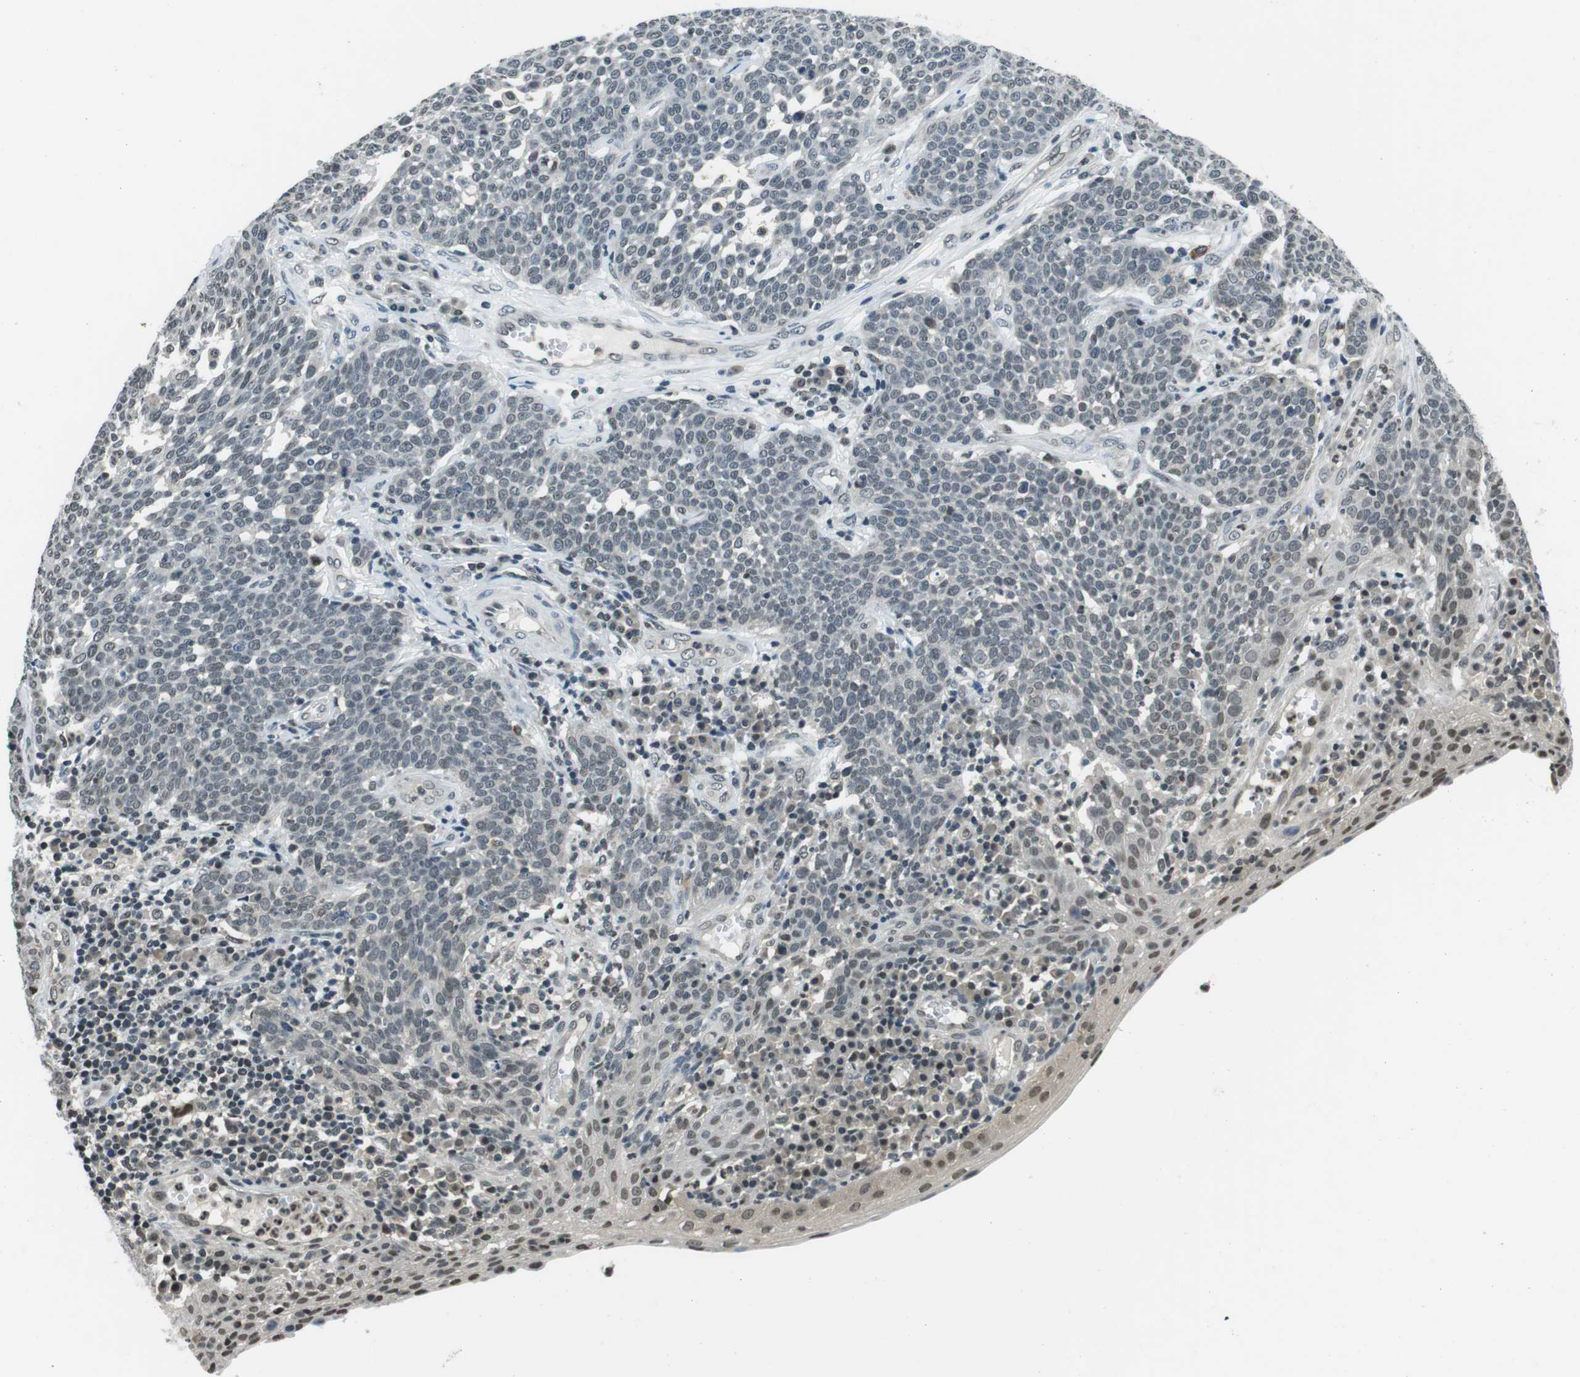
{"staining": {"intensity": "weak", "quantity": "<25%", "location": "nuclear"}, "tissue": "cervical cancer", "cell_type": "Tumor cells", "image_type": "cancer", "snomed": [{"axis": "morphology", "description": "Squamous cell carcinoma, NOS"}, {"axis": "topography", "description": "Cervix"}], "caption": "IHC of cervical cancer (squamous cell carcinoma) exhibits no expression in tumor cells. (DAB immunohistochemistry (IHC) visualized using brightfield microscopy, high magnification).", "gene": "NEK4", "patient": {"sex": "female", "age": 34}}